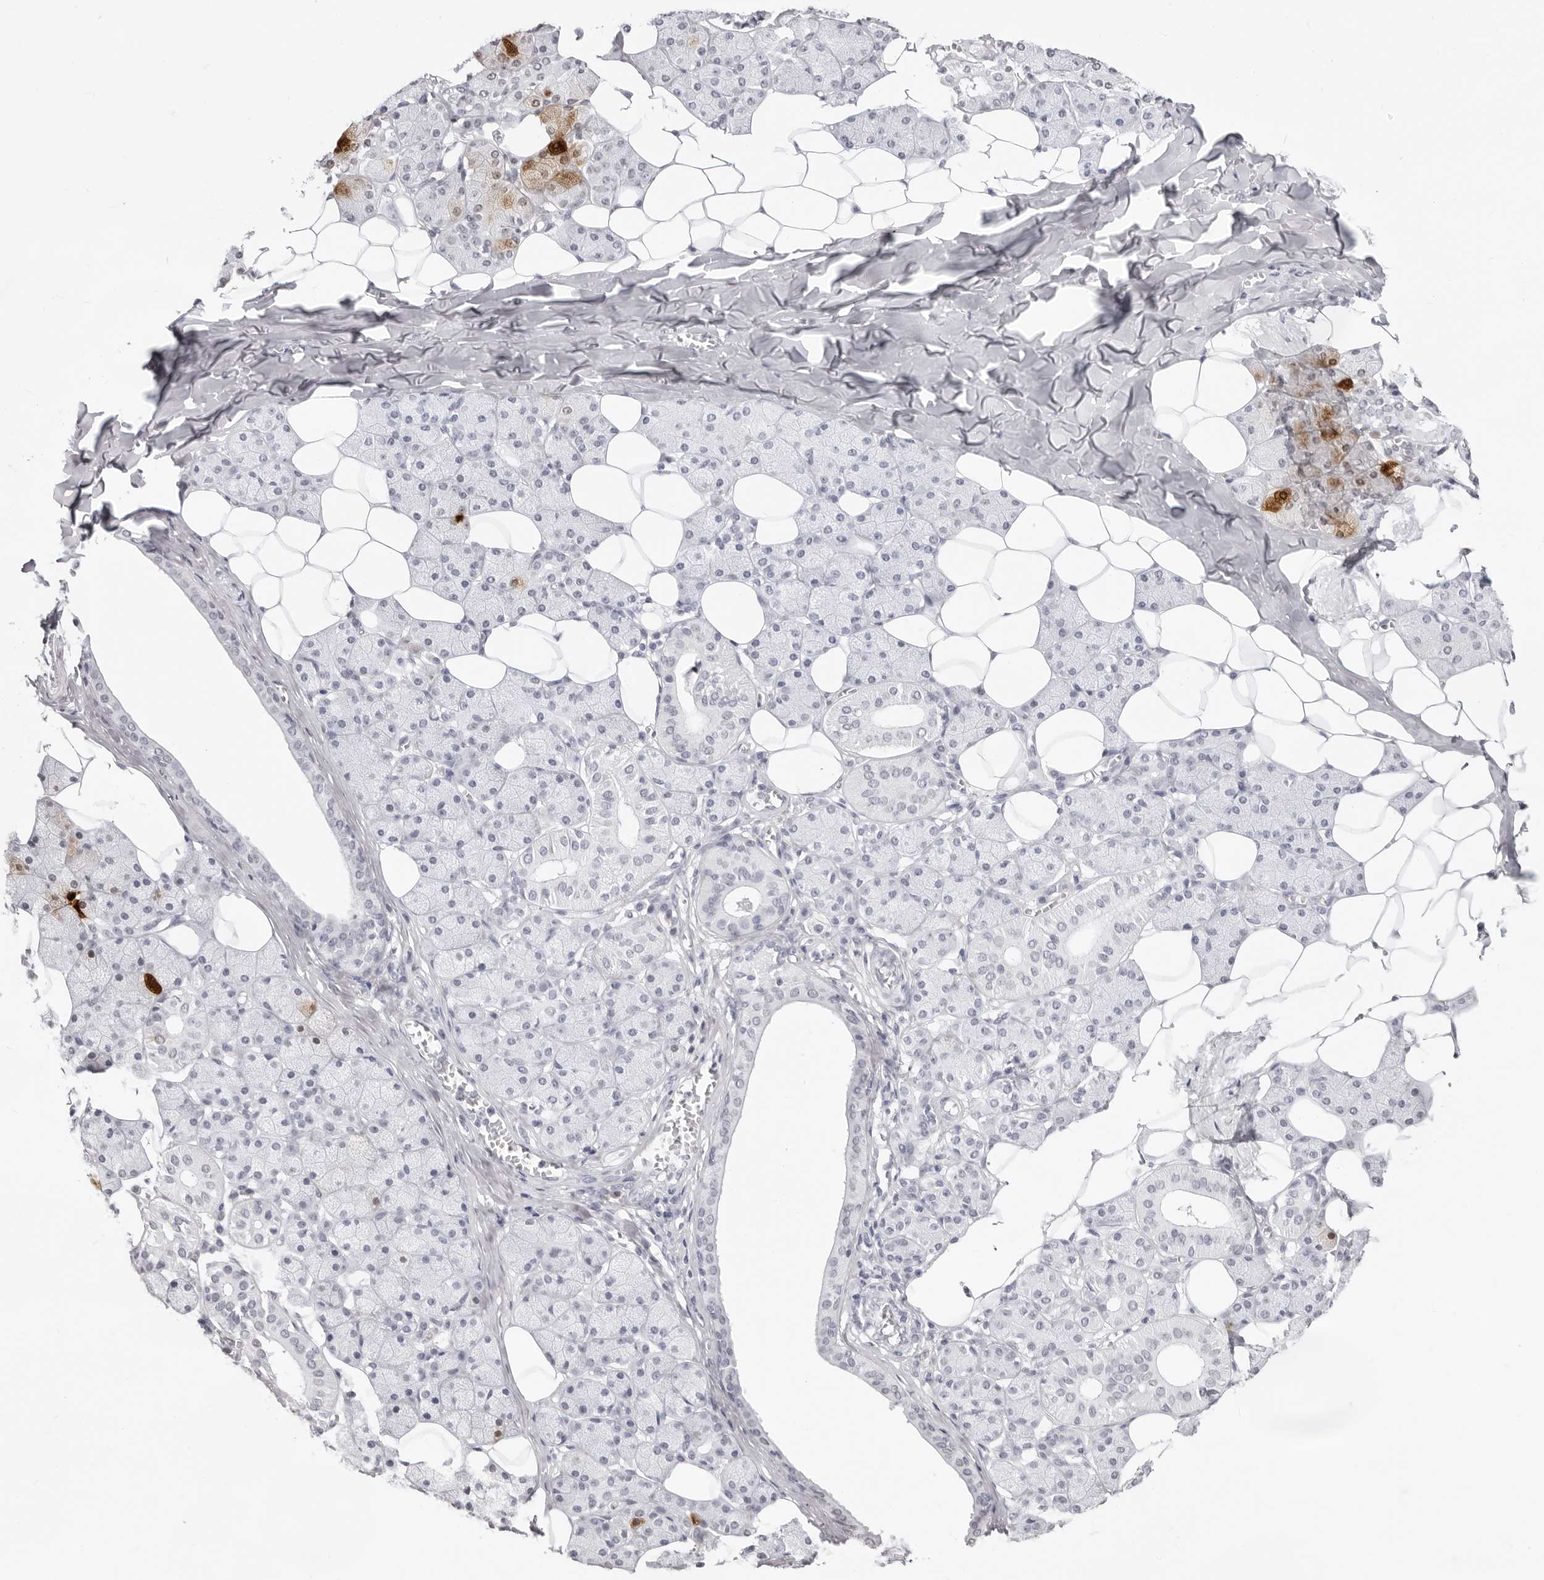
{"staining": {"intensity": "strong", "quantity": "<25%", "location": "cytoplasmic/membranous"}, "tissue": "salivary gland", "cell_type": "Glandular cells", "image_type": "normal", "snomed": [{"axis": "morphology", "description": "Normal tissue, NOS"}, {"axis": "topography", "description": "Salivary gland"}], "caption": "Human salivary gland stained with a brown dye reveals strong cytoplasmic/membranous positive positivity in about <25% of glandular cells.", "gene": "CST5", "patient": {"sex": "female", "age": 33}}